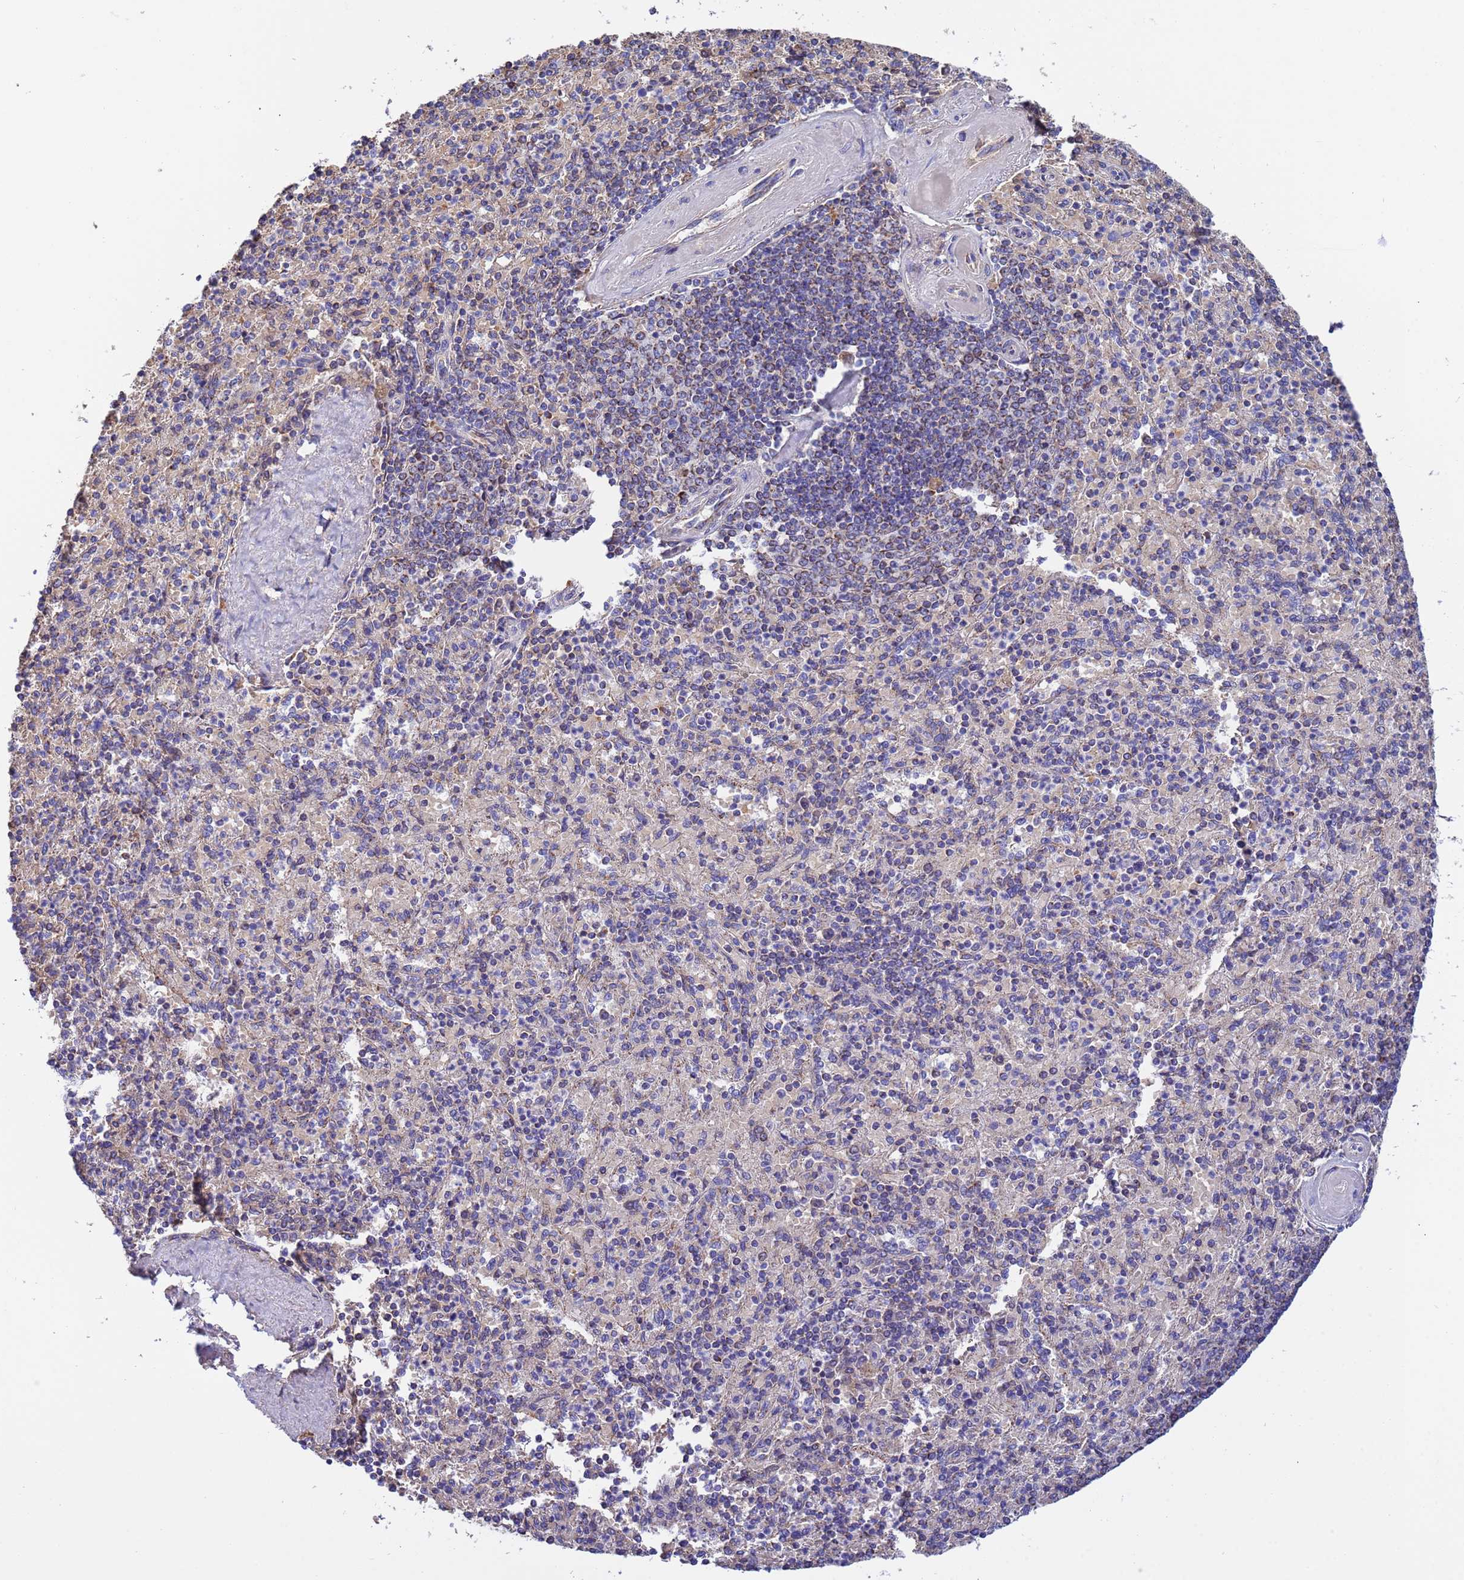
{"staining": {"intensity": "negative", "quantity": "none", "location": "none"}, "tissue": "spleen", "cell_type": "Cells in red pulp", "image_type": "normal", "snomed": [{"axis": "morphology", "description": "Normal tissue, NOS"}, {"axis": "topography", "description": "Spleen"}], "caption": "Cells in red pulp are negative for brown protein staining in normal spleen. (Stains: DAB (3,3'-diaminobenzidine) IHC with hematoxylin counter stain, Microscopy: brightfield microscopy at high magnification).", "gene": "GLUD1", "patient": {"sex": "male", "age": 82}}